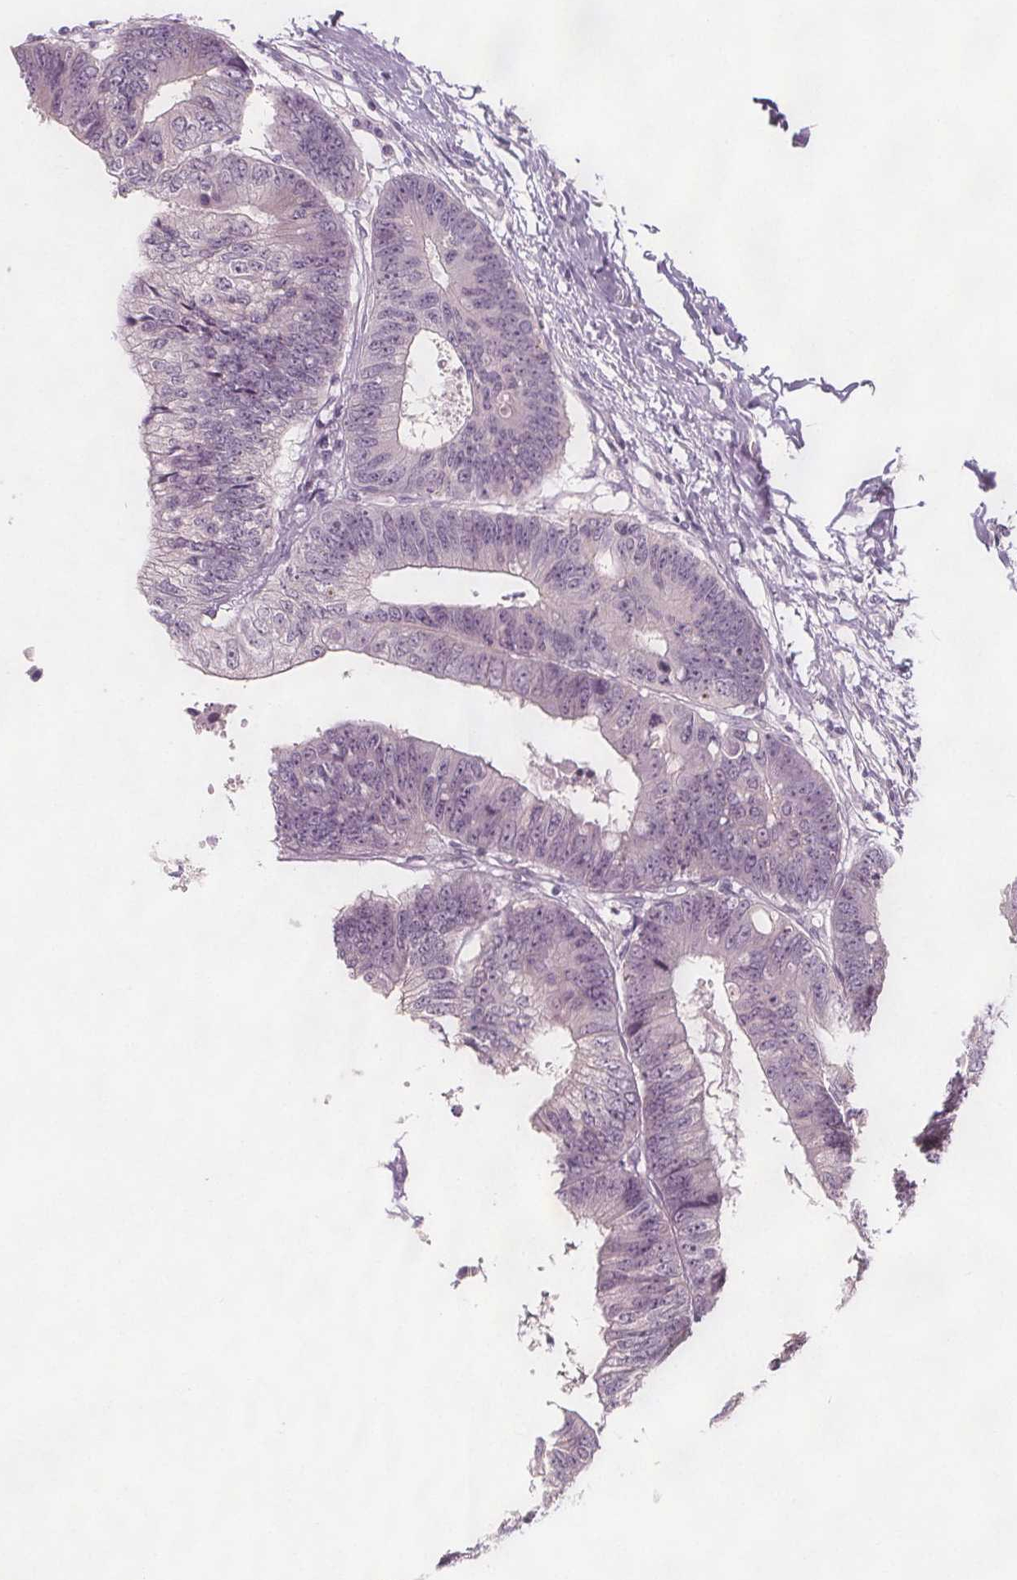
{"staining": {"intensity": "negative", "quantity": "none", "location": "none"}, "tissue": "colorectal cancer", "cell_type": "Tumor cells", "image_type": "cancer", "snomed": [{"axis": "morphology", "description": "Adenocarcinoma, NOS"}, {"axis": "topography", "description": "Rectum"}], "caption": "This is an IHC photomicrograph of human adenocarcinoma (colorectal). There is no expression in tumor cells.", "gene": "C1orf167", "patient": {"sex": "male", "age": 63}}